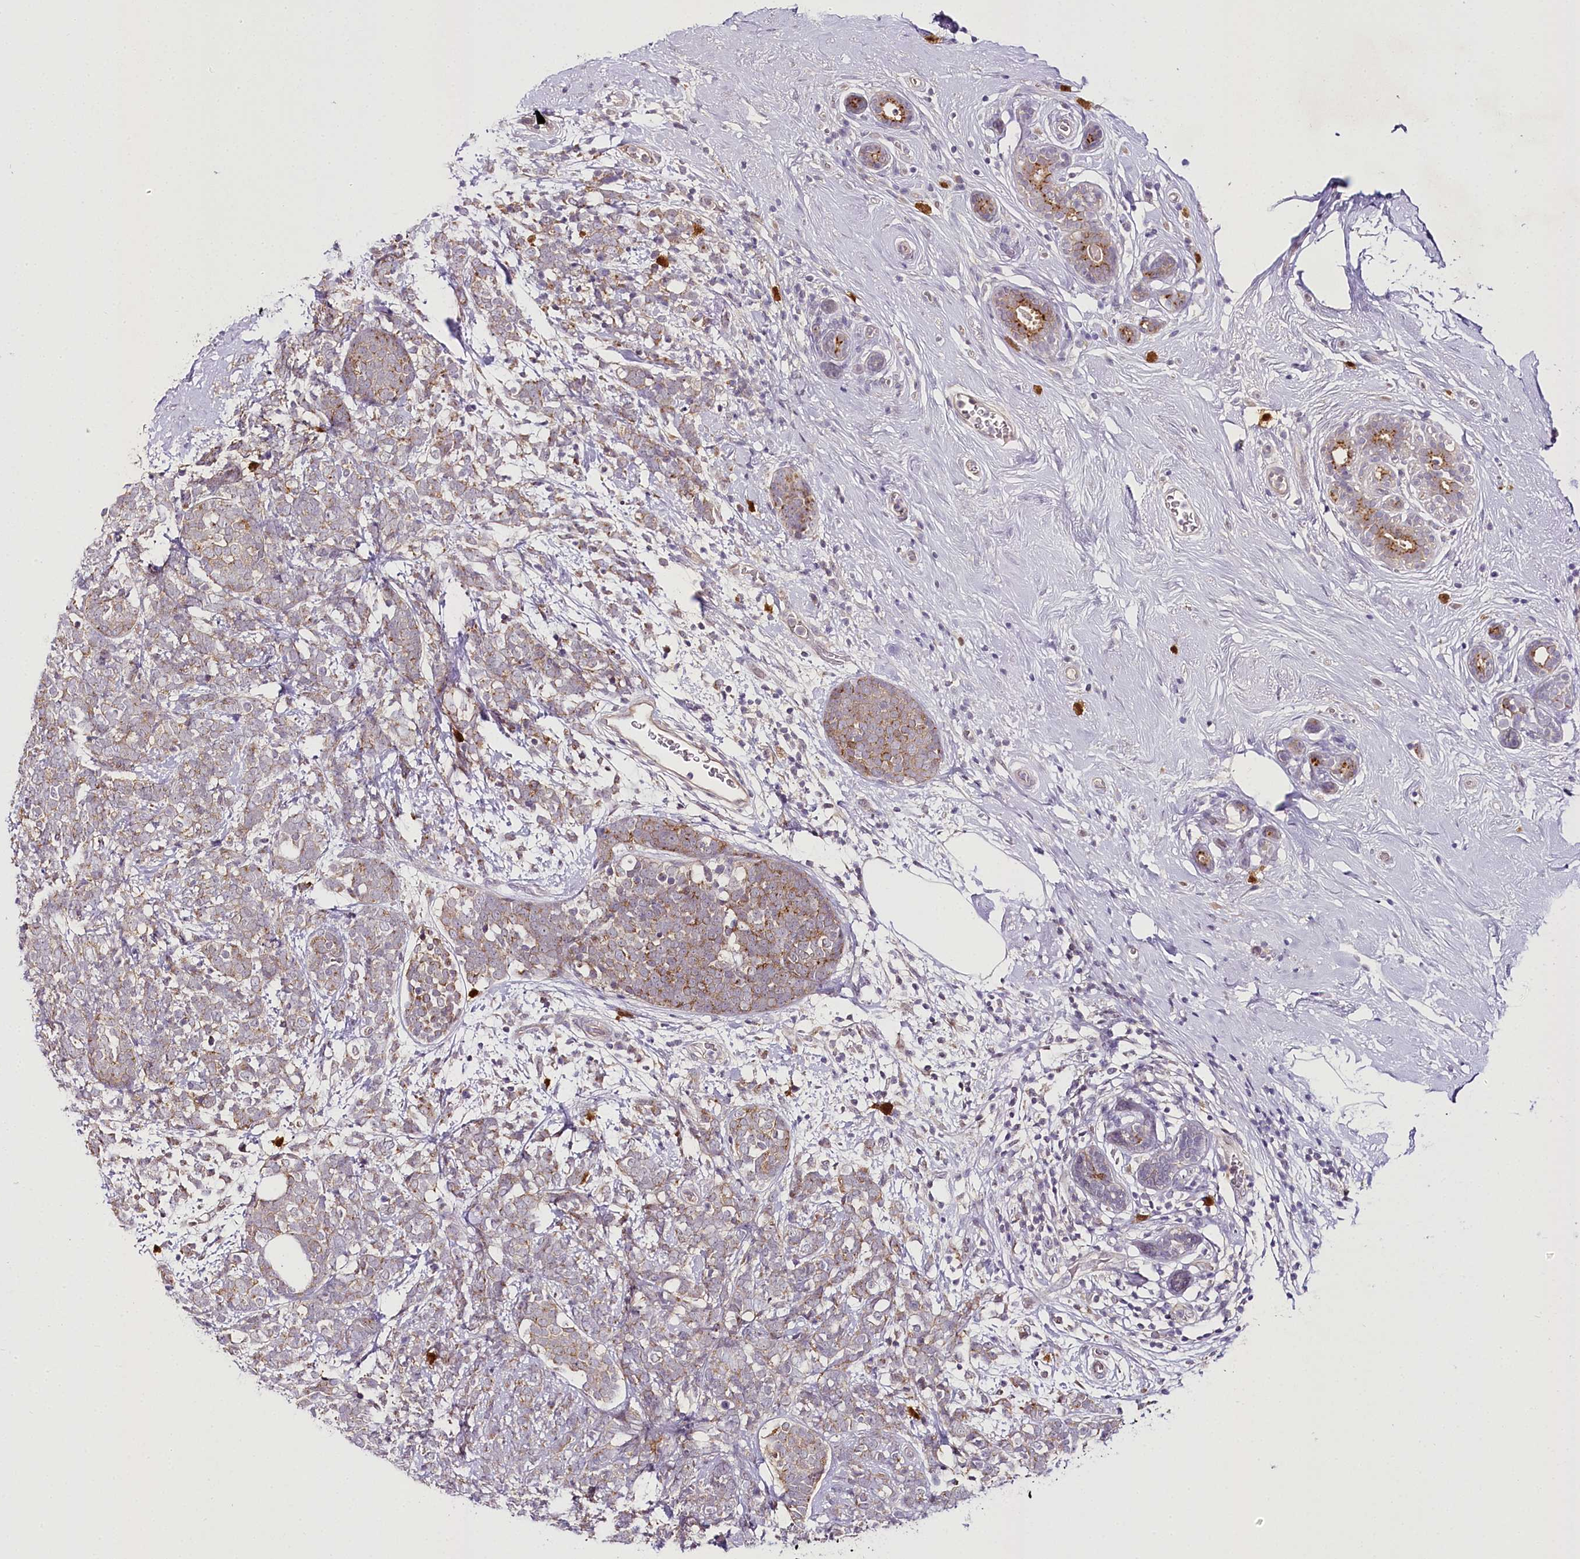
{"staining": {"intensity": "moderate", "quantity": "<25%", "location": "cytoplasmic/membranous"}, "tissue": "breast cancer", "cell_type": "Tumor cells", "image_type": "cancer", "snomed": [{"axis": "morphology", "description": "Lobular carcinoma"}, {"axis": "topography", "description": "Breast"}], "caption": "A low amount of moderate cytoplasmic/membranous staining is present in about <25% of tumor cells in breast cancer tissue. (IHC, brightfield microscopy, high magnification).", "gene": "VWA5A", "patient": {"sex": "female", "age": 58}}